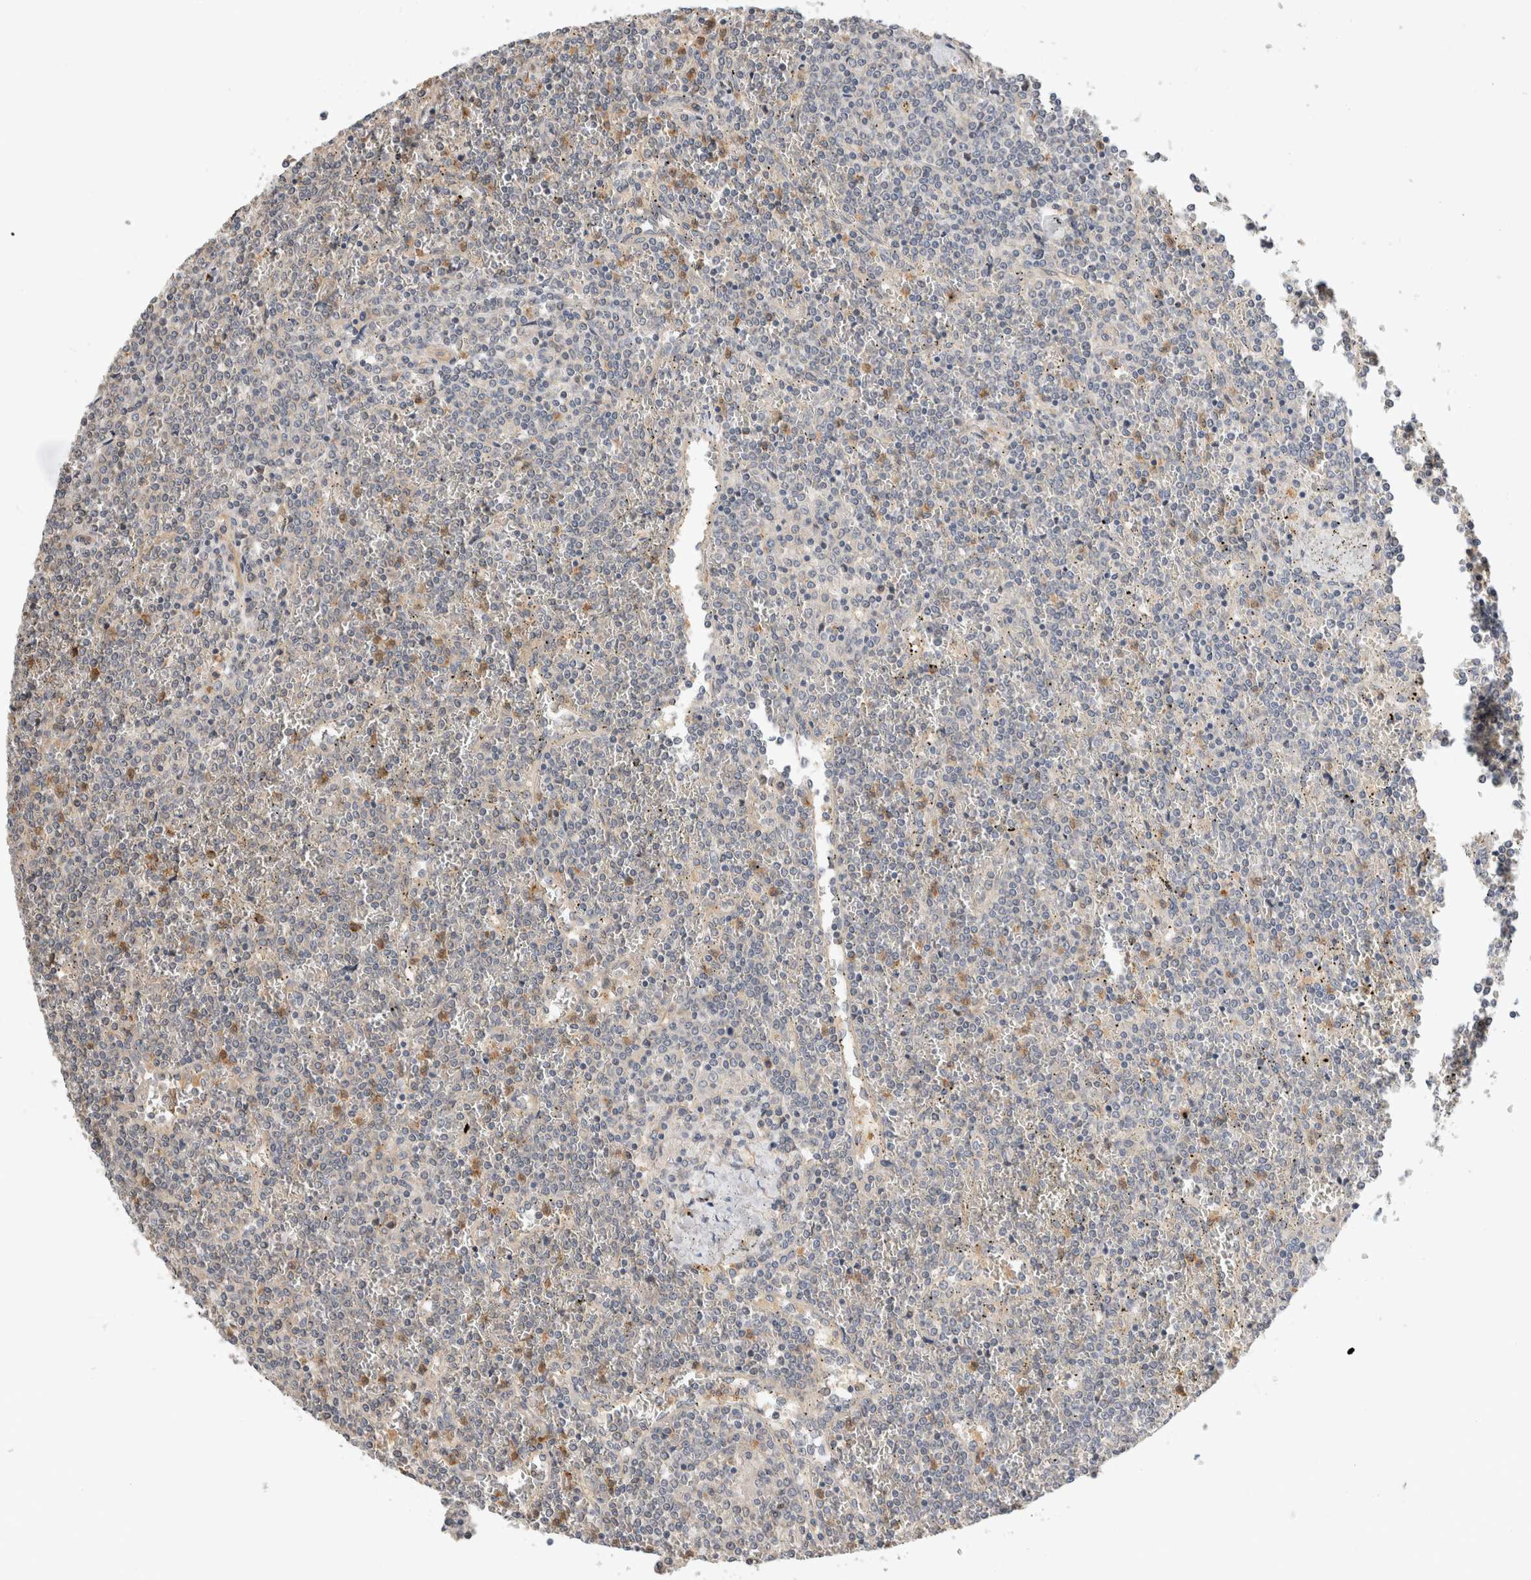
{"staining": {"intensity": "negative", "quantity": "none", "location": "none"}, "tissue": "lymphoma", "cell_type": "Tumor cells", "image_type": "cancer", "snomed": [{"axis": "morphology", "description": "Malignant lymphoma, non-Hodgkin's type, Low grade"}, {"axis": "topography", "description": "Spleen"}], "caption": "Human low-grade malignant lymphoma, non-Hodgkin's type stained for a protein using IHC shows no staining in tumor cells.", "gene": "PGM1", "patient": {"sex": "female", "age": 19}}